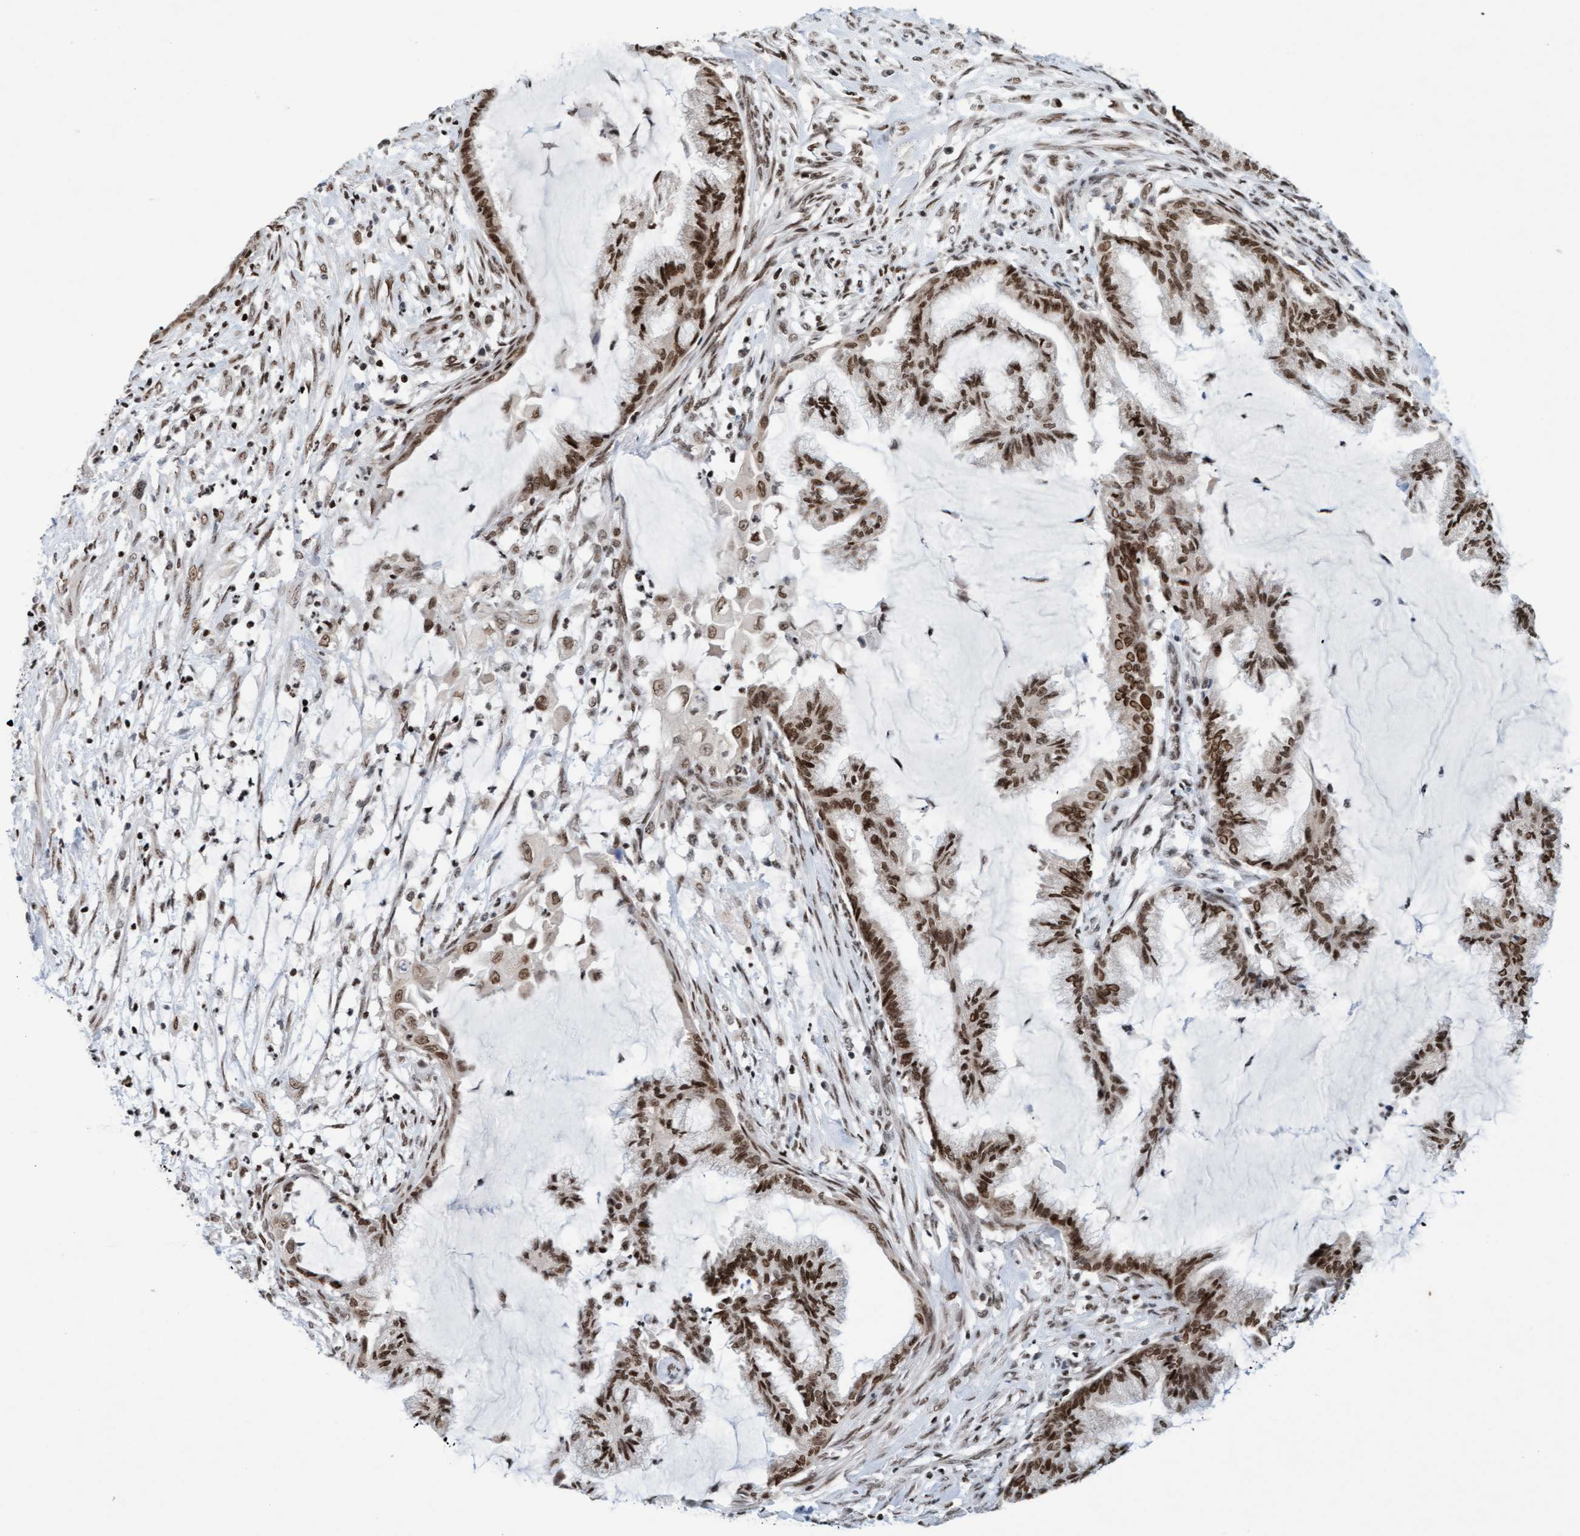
{"staining": {"intensity": "moderate", "quantity": ">75%", "location": "nuclear"}, "tissue": "endometrial cancer", "cell_type": "Tumor cells", "image_type": "cancer", "snomed": [{"axis": "morphology", "description": "Adenocarcinoma, NOS"}, {"axis": "topography", "description": "Endometrium"}], "caption": "Protein expression analysis of endometrial cancer reveals moderate nuclear staining in approximately >75% of tumor cells.", "gene": "GLRX2", "patient": {"sex": "female", "age": 86}}